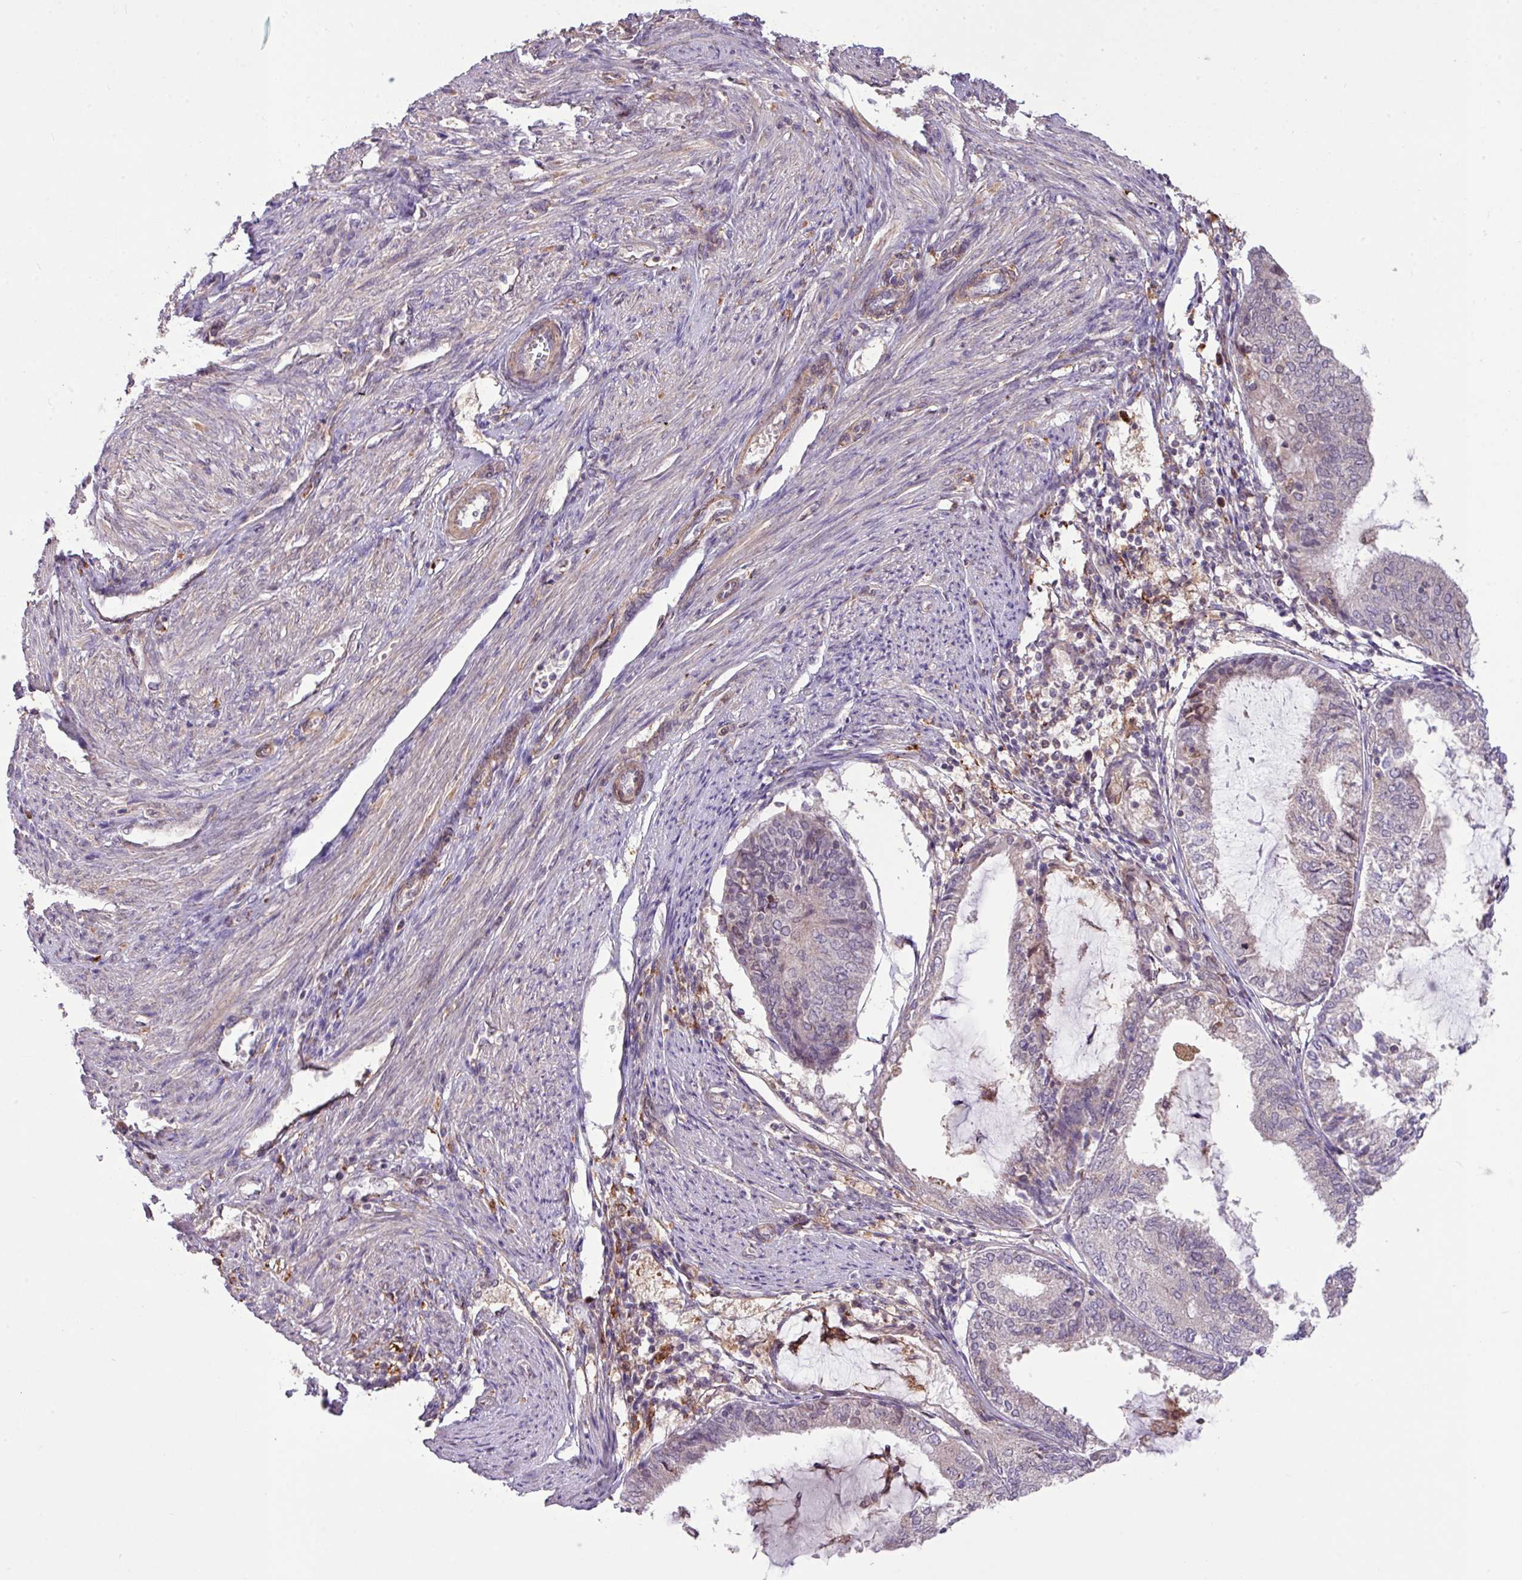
{"staining": {"intensity": "negative", "quantity": "none", "location": "none"}, "tissue": "endometrial cancer", "cell_type": "Tumor cells", "image_type": "cancer", "snomed": [{"axis": "morphology", "description": "Adenocarcinoma, NOS"}, {"axis": "topography", "description": "Endometrium"}], "caption": "There is no significant staining in tumor cells of endometrial cancer. (DAB immunohistochemistry with hematoxylin counter stain).", "gene": "ARHGEF25", "patient": {"sex": "female", "age": 81}}